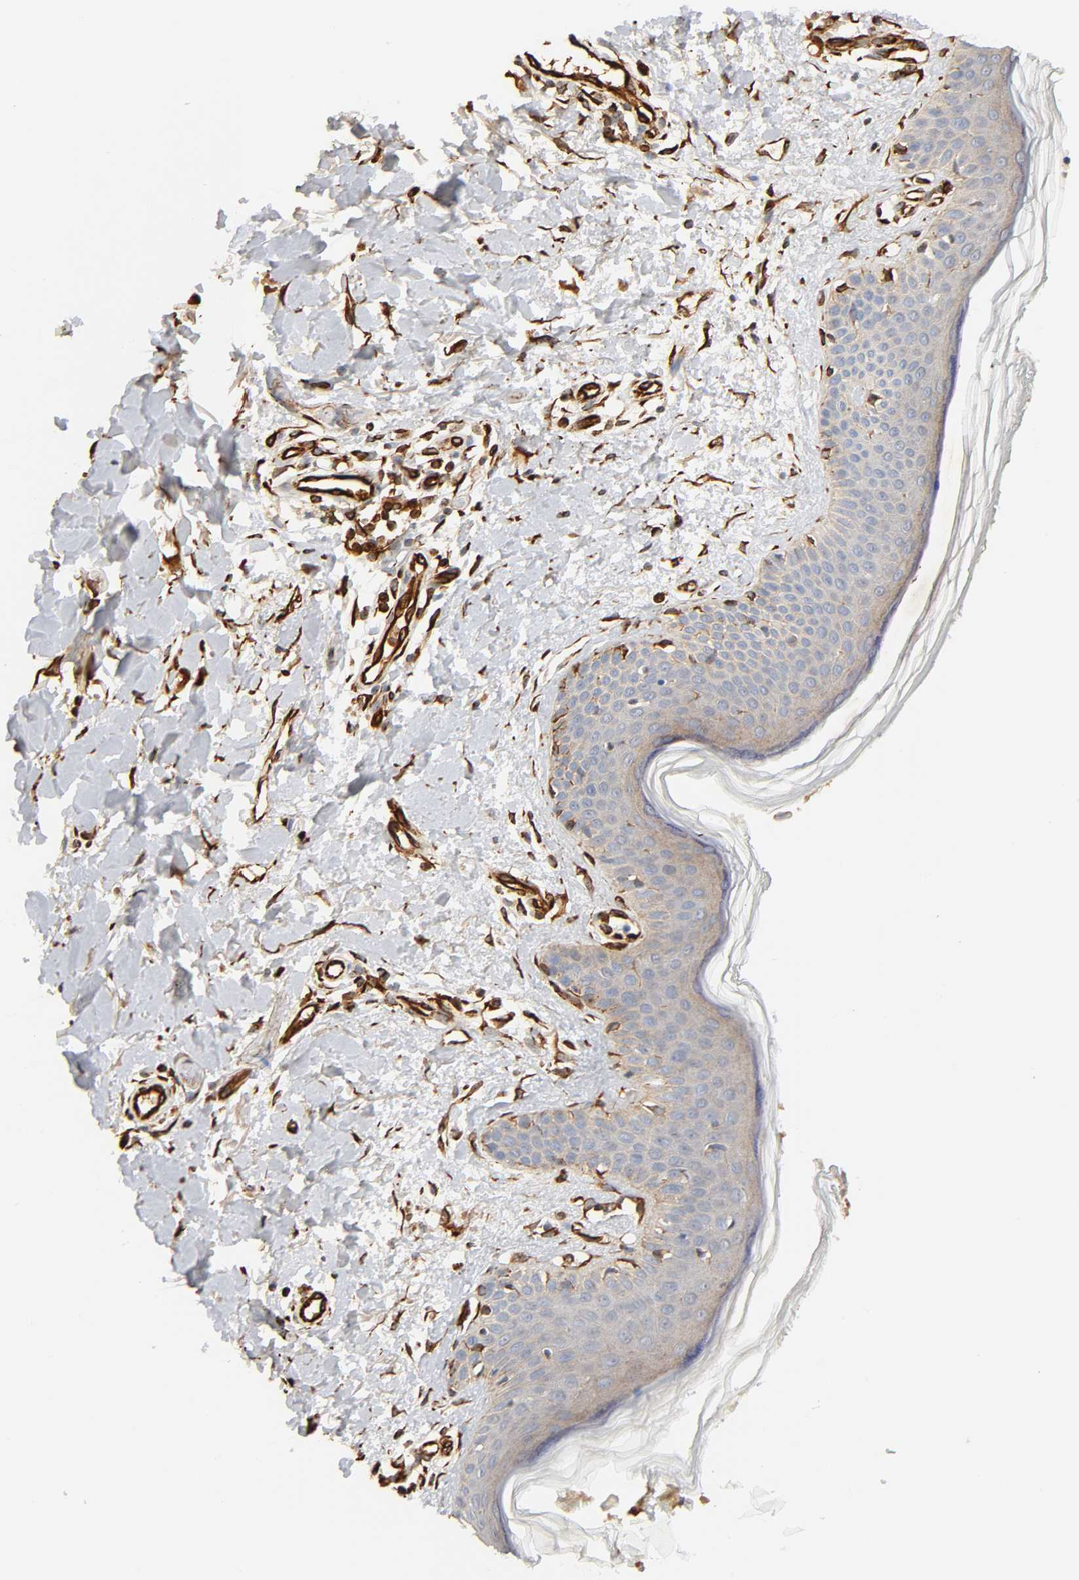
{"staining": {"intensity": "strong", "quantity": ">75%", "location": "cytoplasmic/membranous"}, "tissue": "skin", "cell_type": "Fibroblasts", "image_type": "normal", "snomed": [{"axis": "morphology", "description": "Normal tissue, NOS"}, {"axis": "topography", "description": "Skin"}], "caption": "Immunohistochemistry (DAB (3,3'-diaminobenzidine)) staining of unremarkable skin displays strong cytoplasmic/membranous protein expression in about >75% of fibroblasts. (DAB IHC with brightfield microscopy, high magnification).", "gene": "REEP5", "patient": {"sex": "female", "age": 56}}